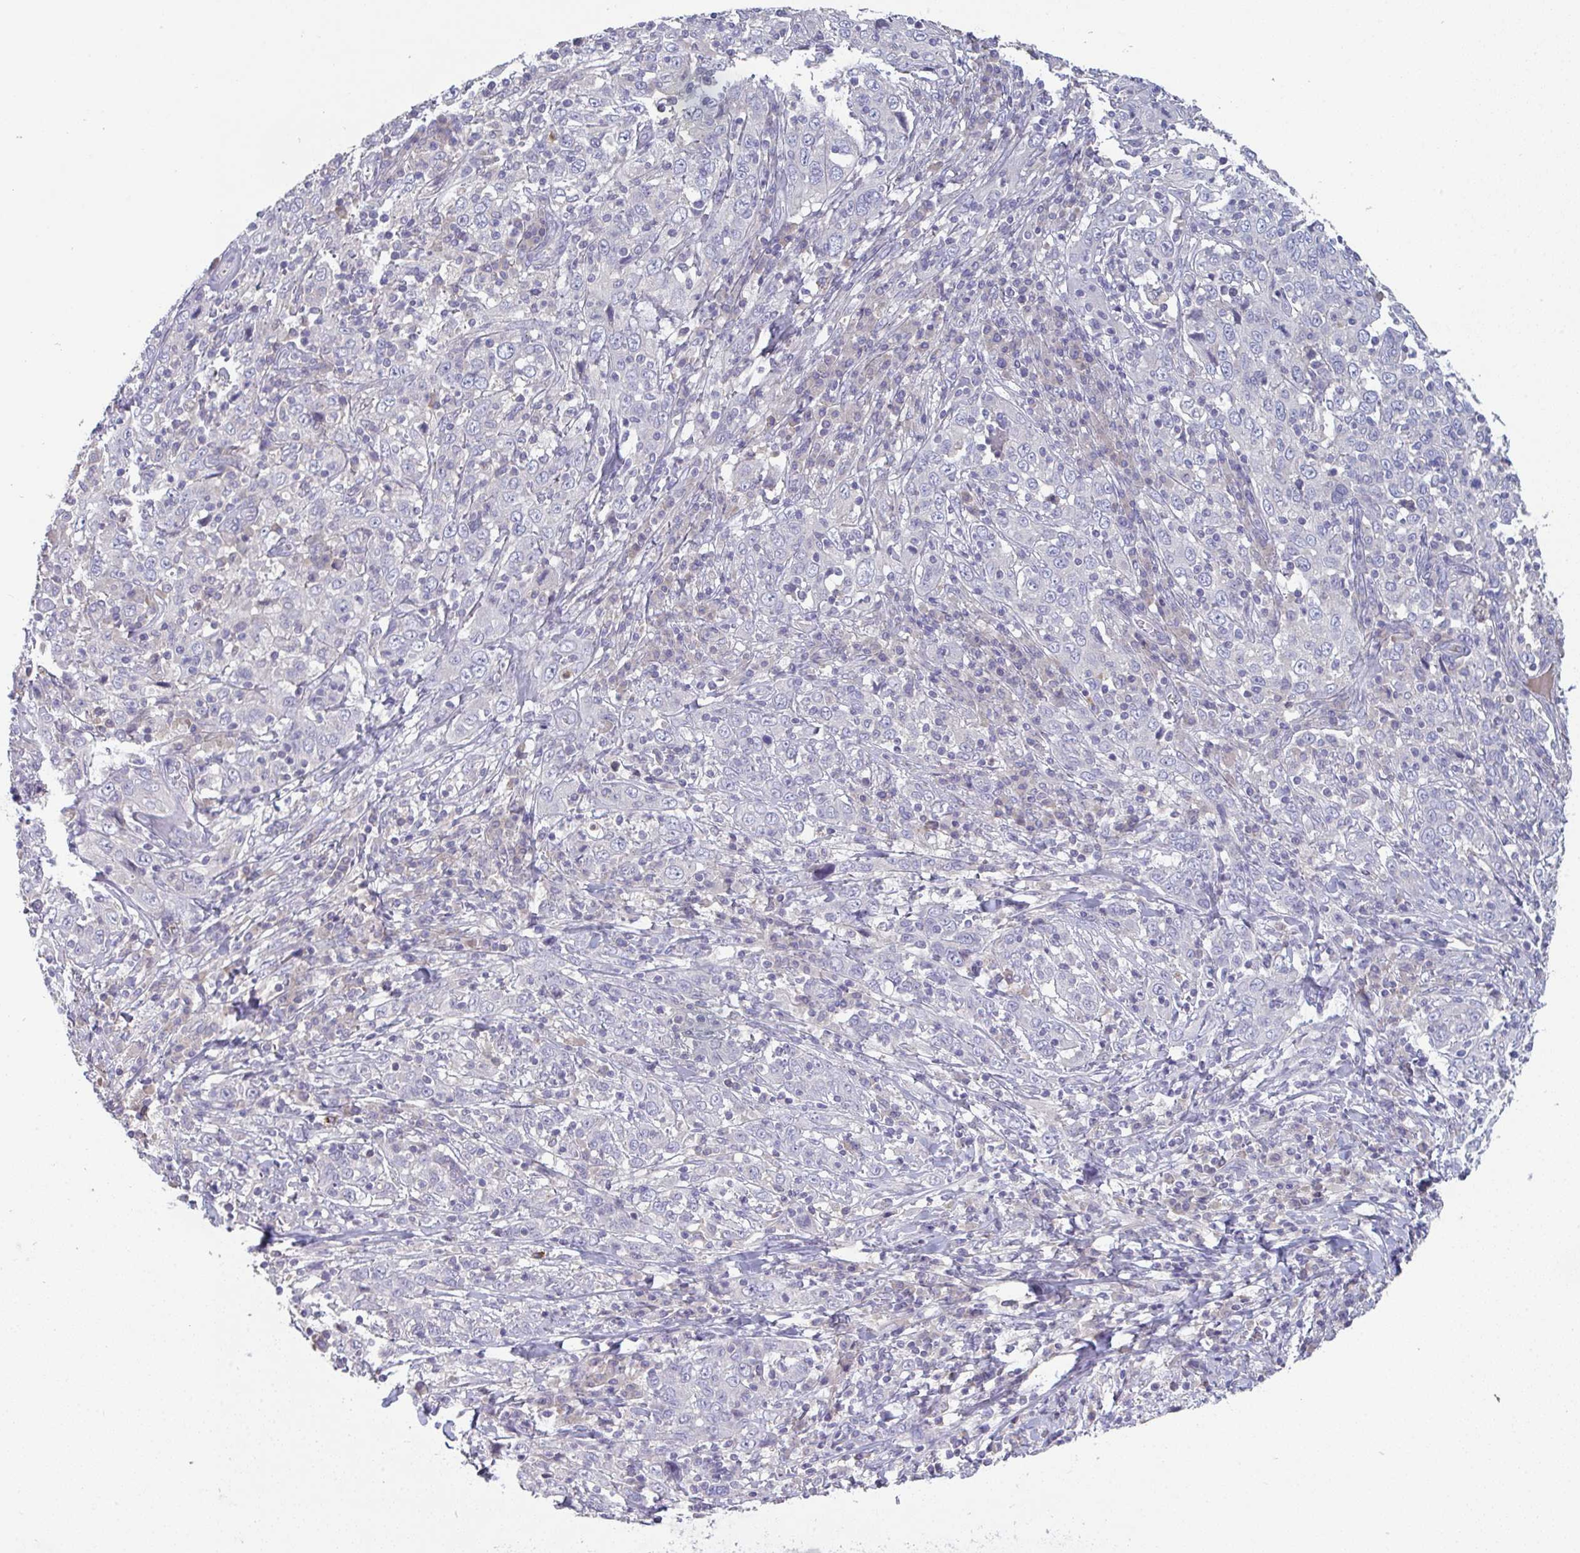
{"staining": {"intensity": "negative", "quantity": "none", "location": "none"}, "tissue": "cervical cancer", "cell_type": "Tumor cells", "image_type": "cancer", "snomed": [{"axis": "morphology", "description": "Squamous cell carcinoma, NOS"}, {"axis": "topography", "description": "Cervix"}], "caption": "DAB immunohistochemical staining of human cervical squamous cell carcinoma shows no significant positivity in tumor cells.", "gene": "HGFAC", "patient": {"sex": "female", "age": 46}}